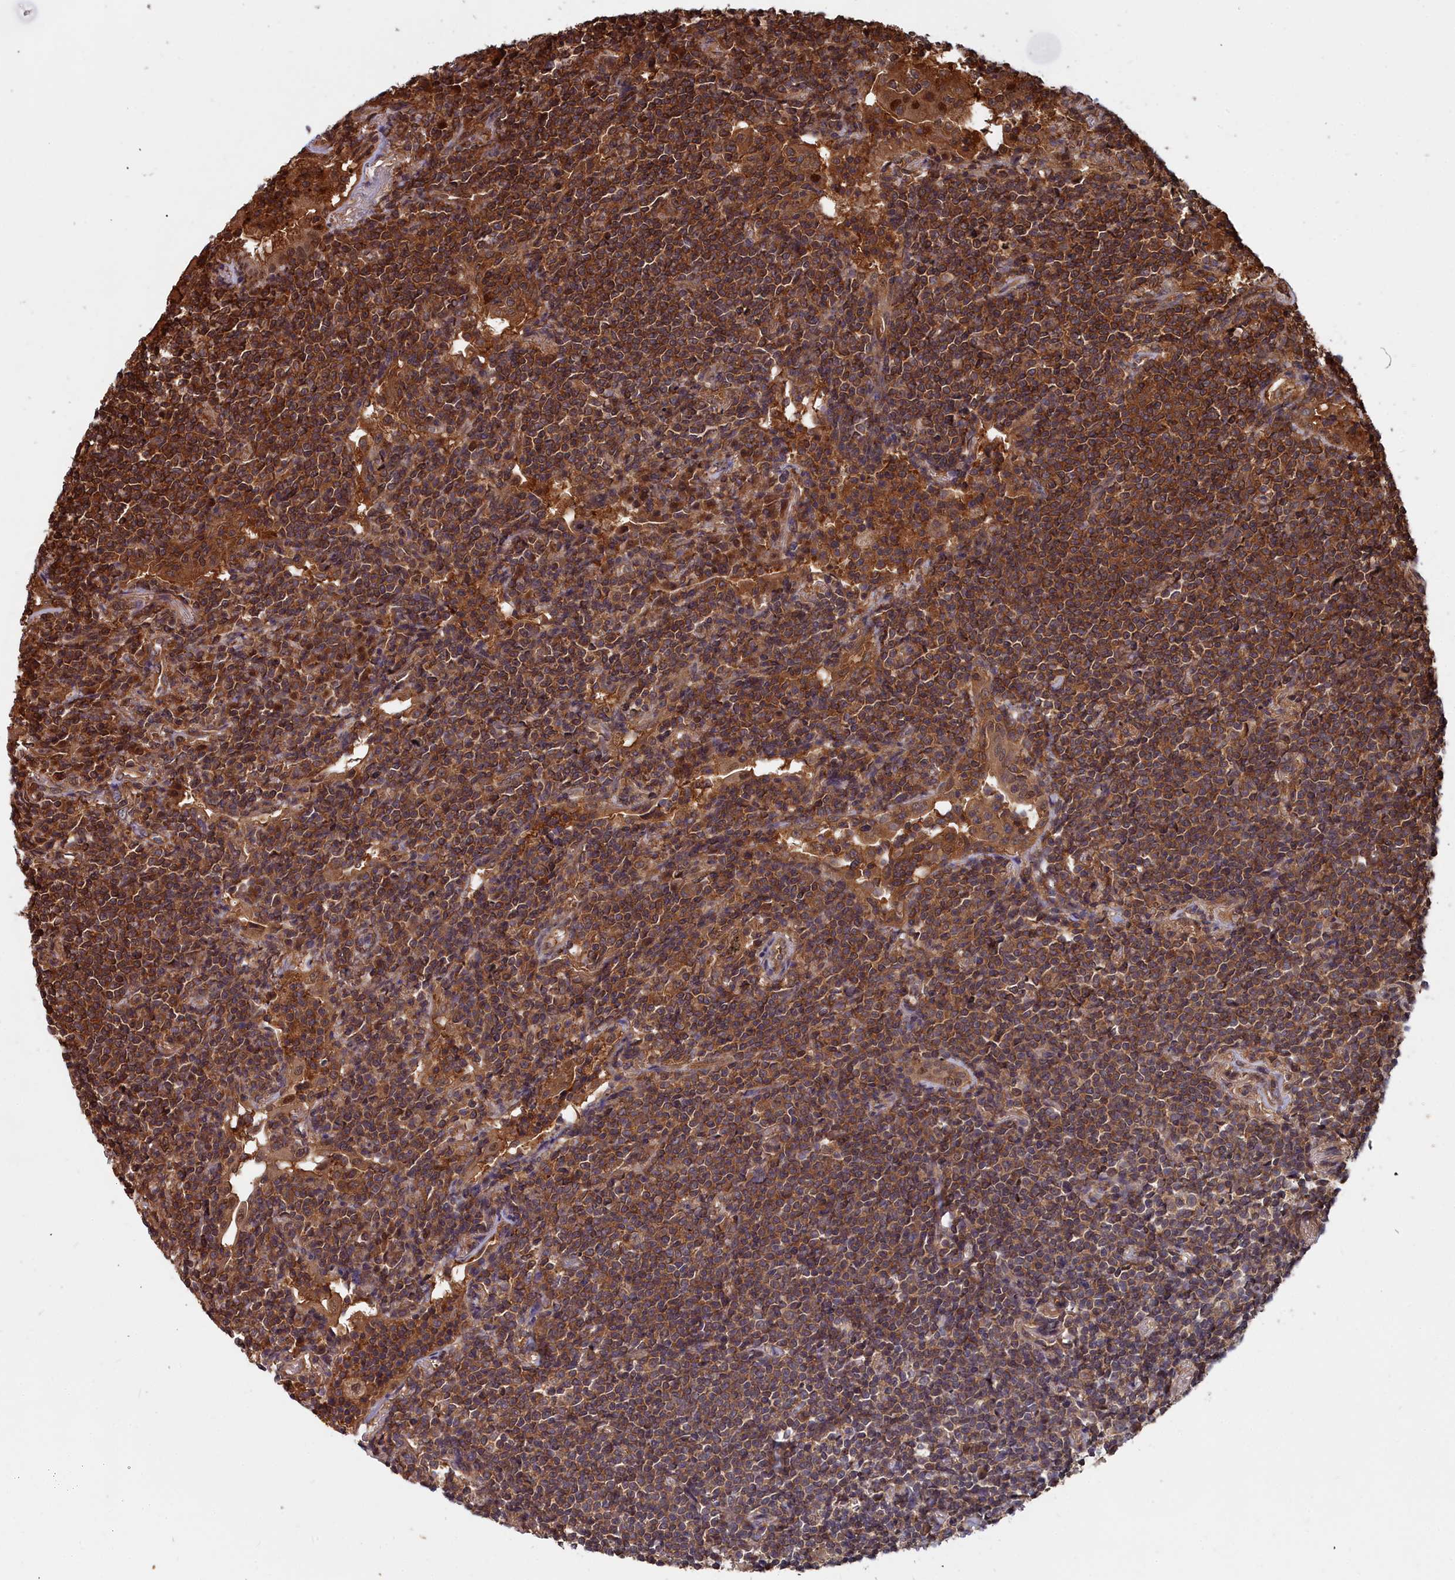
{"staining": {"intensity": "strong", "quantity": ">75%", "location": "cytoplasmic/membranous"}, "tissue": "lymphoma", "cell_type": "Tumor cells", "image_type": "cancer", "snomed": [{"axis": "morphology", "description": "Malignant lymphoma, non-Hodgkin's type, Low grade"}, {"axis": "topography", "description": "Lung"}], "caption": "Immunohistochemistry (IHC) of human low-grade malignant lymphoma, non-Hodgkin's type exhibits high levels of strong cytoplasmic/membranous positivity in approximately >75% of tumor cells.", "gene": "GFRA2", "patient": {"sex": "female", "age": 71}}